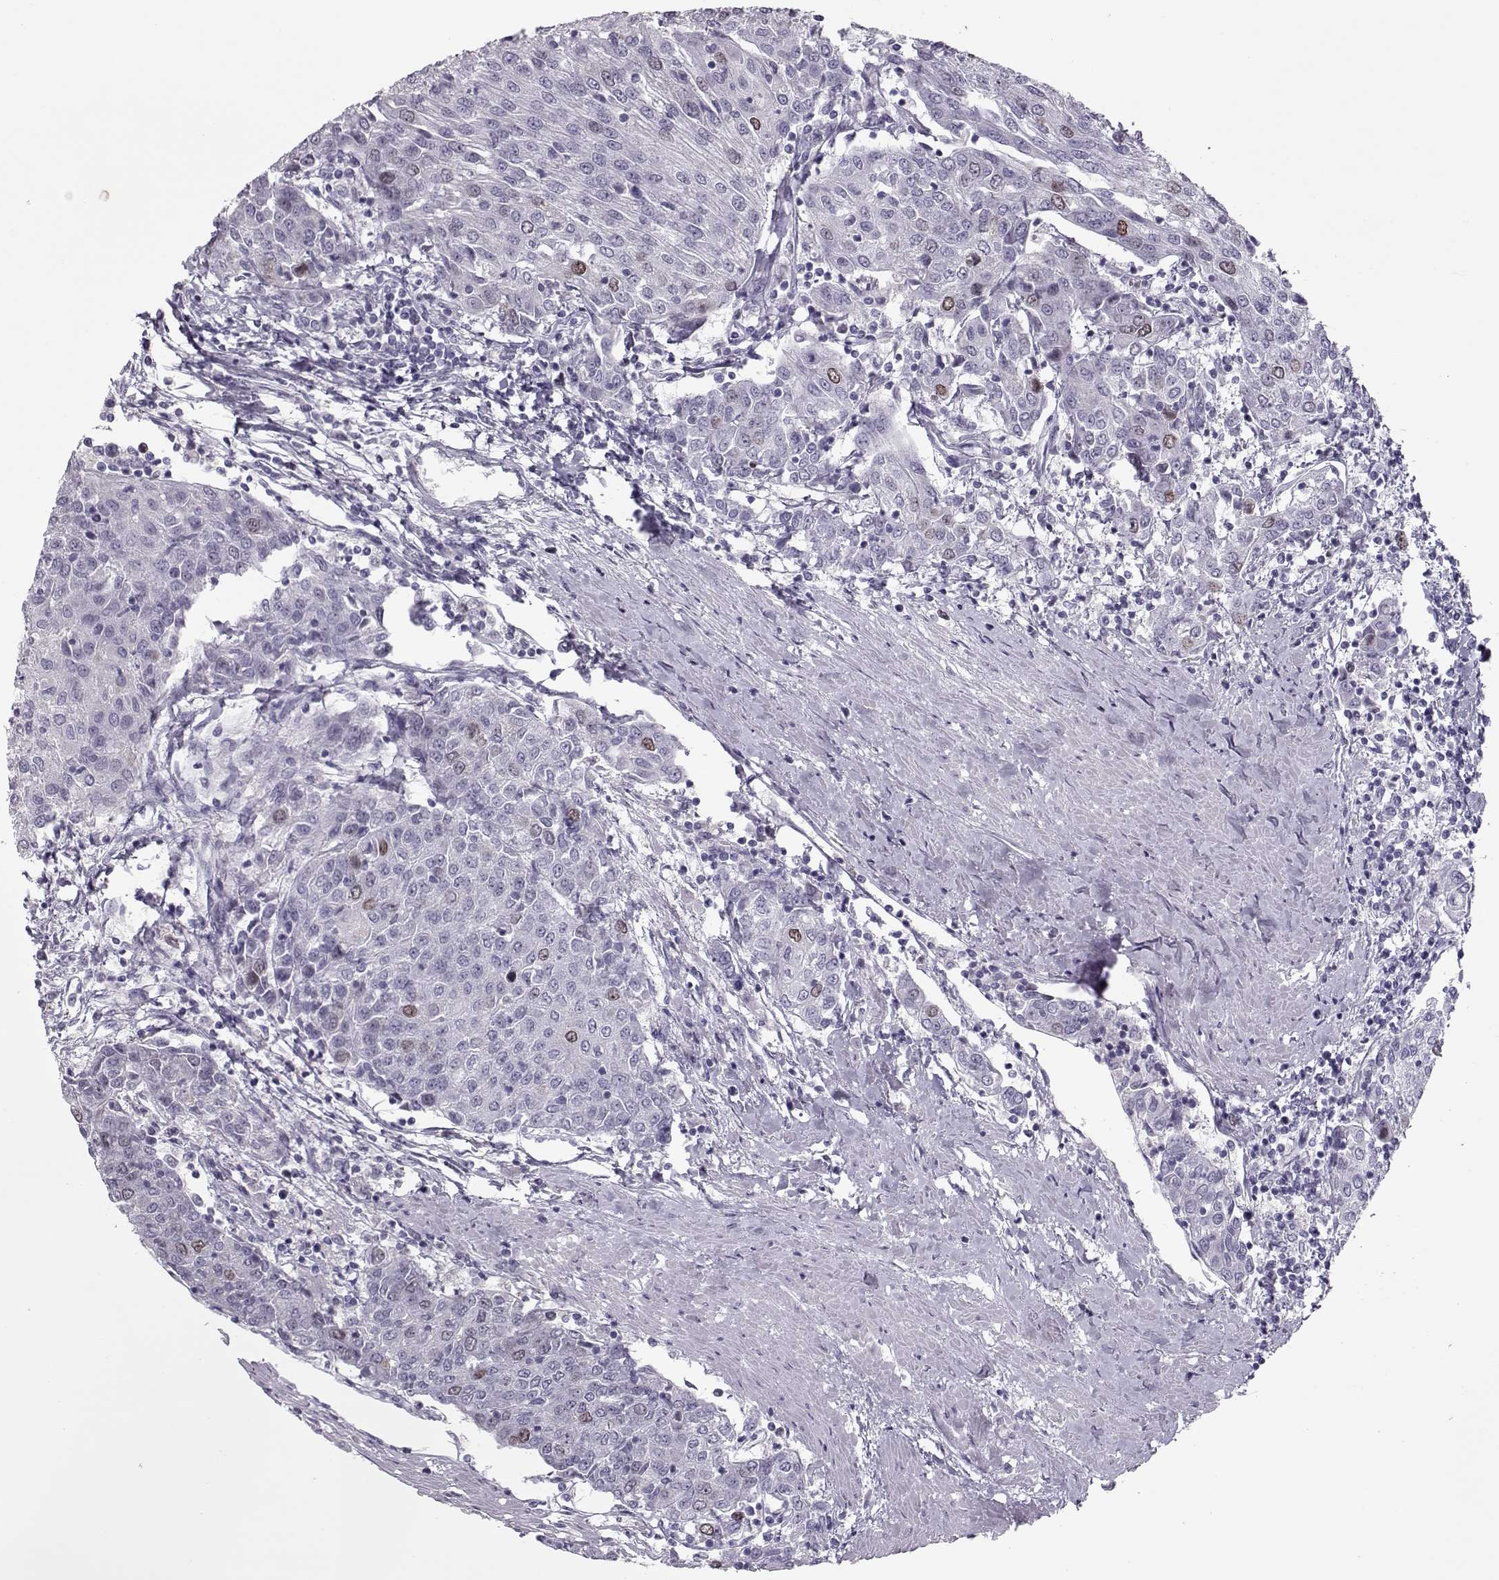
{"staining": {"intensity": "weak", "quantity": "<25%", "location": "nuclear"}, "tissue": "urothelial cancer", "cell_type": "Tumor cells", "image_type": "cancer", "snomed": [{"axis": "morphology", "description": "Urothelial carcinoma, High grade"}, {"axis": "topography", "description": "Urinary bladder"}], "caption": "Tumor cells are negative for protein expression in human urothelial cancer.", "gene": "SGO1", "patient": {"sex": "female", "age": 85}}